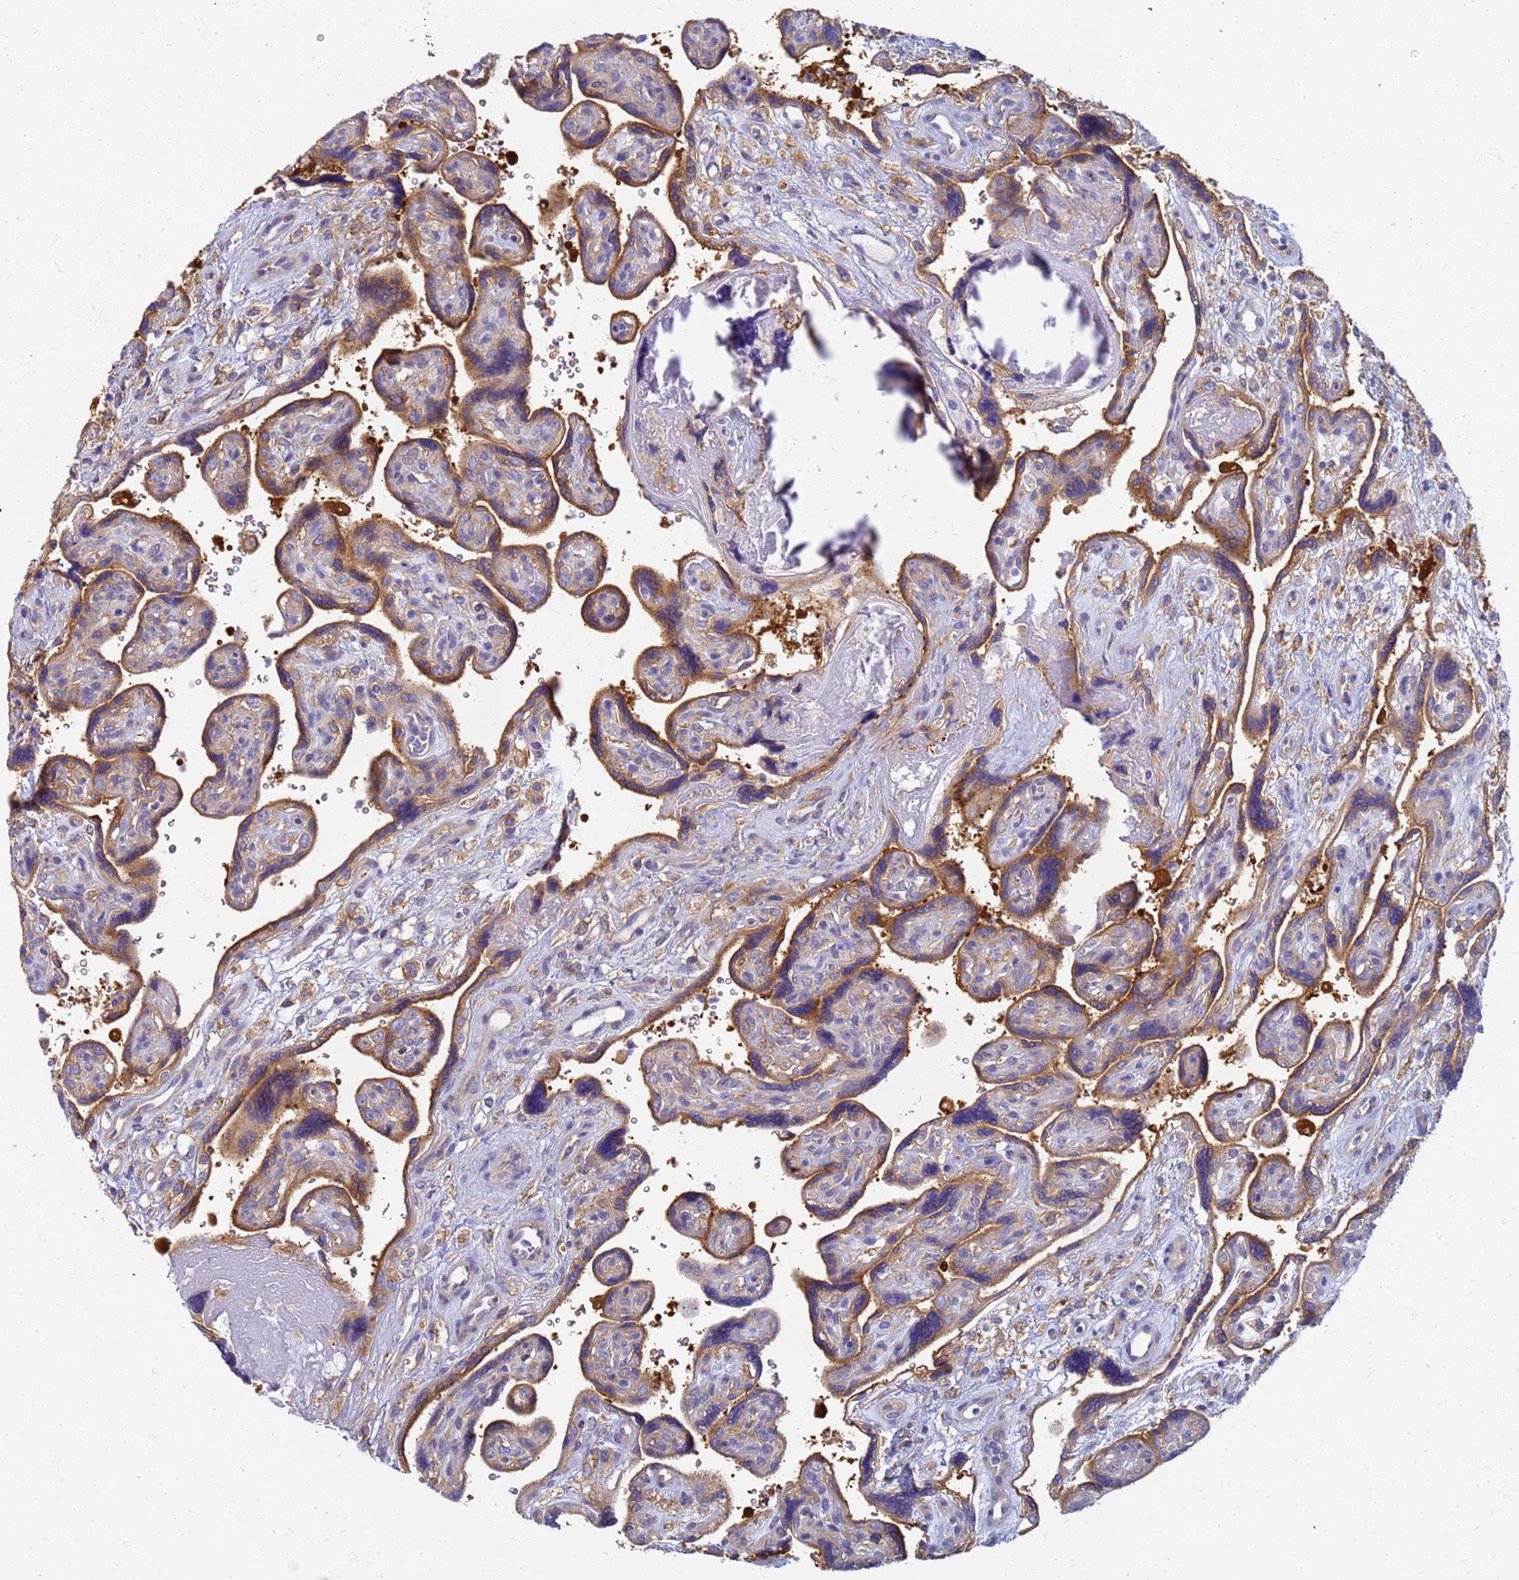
{"staining": {"intensity": "strong", "quantity": "25%-75%", "location": "cytoplasmic/membranous"}, "tissue": "placenta", "cell_type": "Decidual cells", "image_type": "normal", "snomed": [{"axis": "morphology", "description": "Normal tissue, NOS"}, {"axis": "topography", "description": "Placenta"}], "caption": "Brown immunohistochemical staining in benign human placenta demonstrates strong cytoplasmic/membranous expression in approximately 25%-75% of decidual cells.", "gene": "EEA1", "patient": {"sex": "female", "age": 39}}